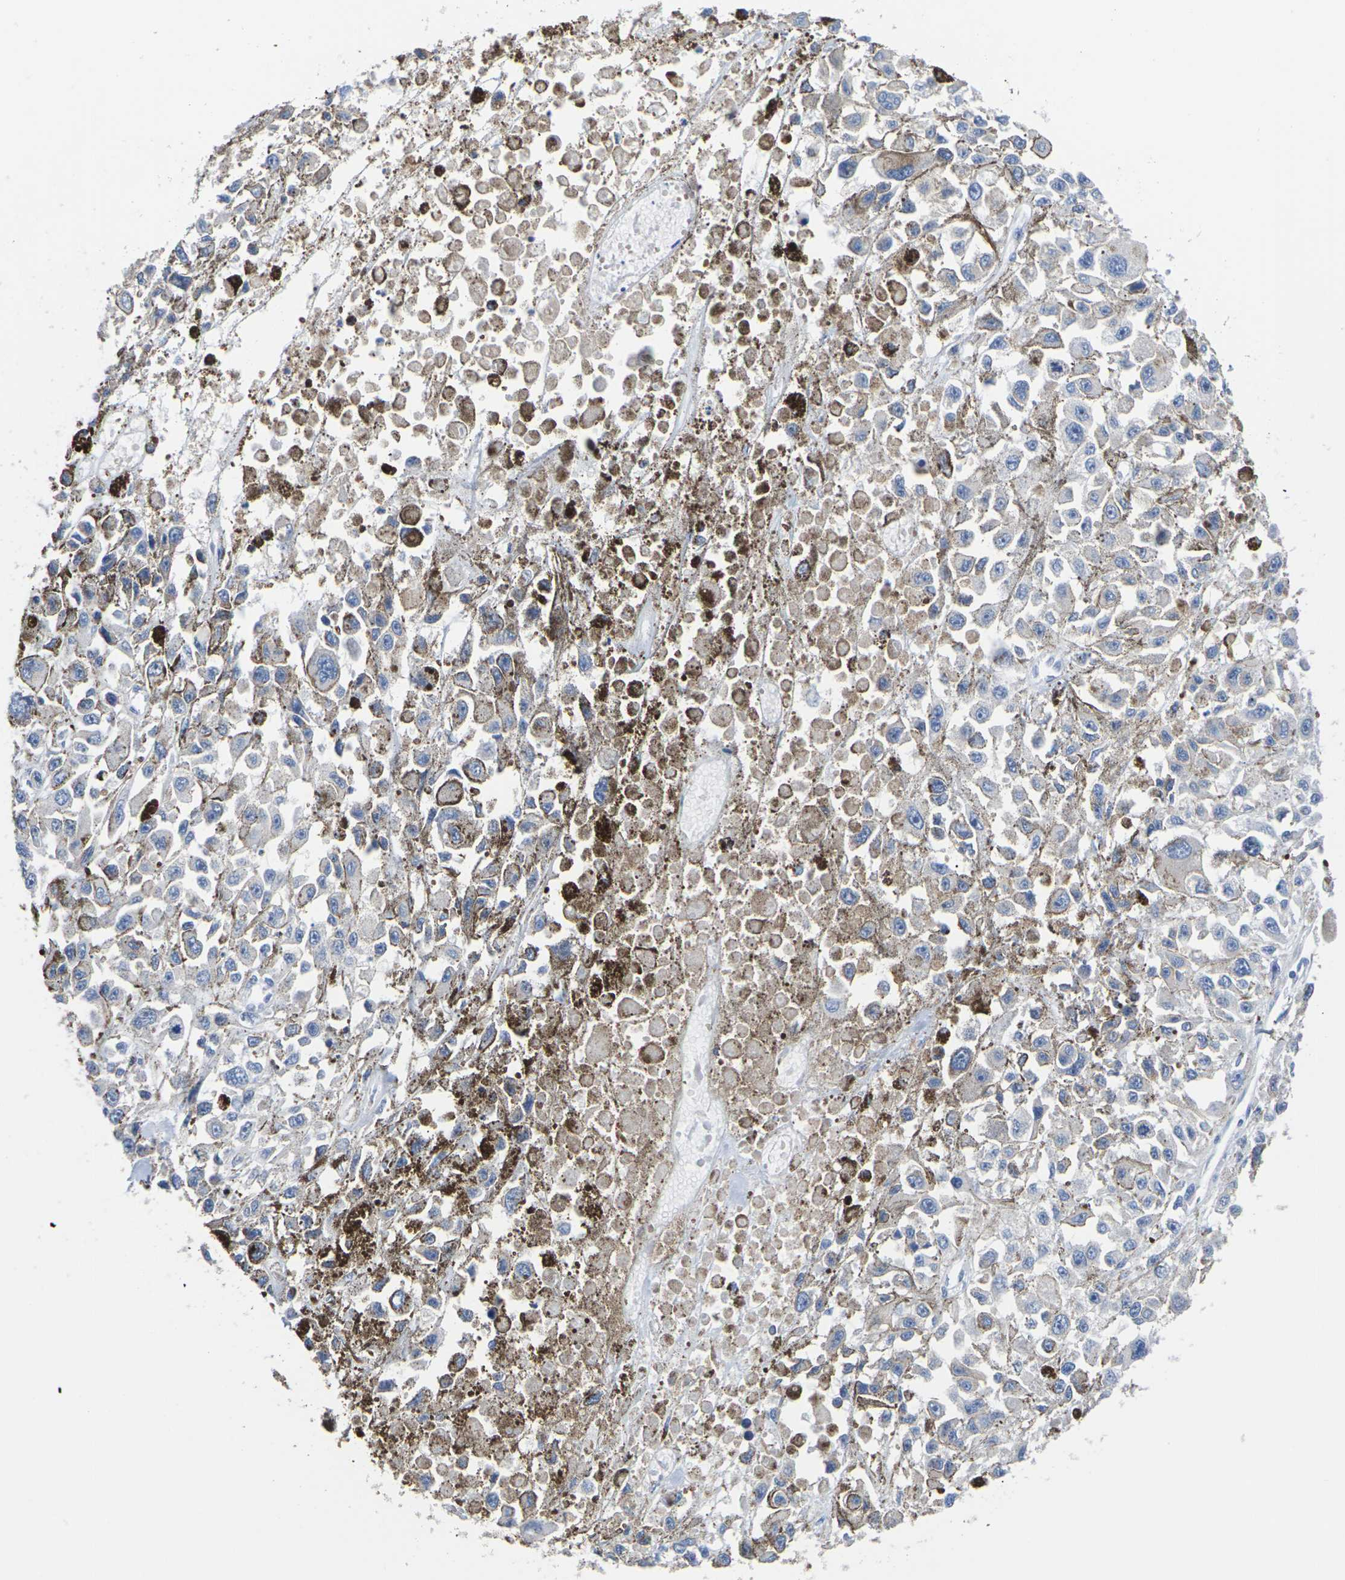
{"staining": {"intensity": "negative", "quantity": "none", "location": "none"}, "tissue": "melanoma", "cell_type": "Tumor cells", "image_type": "cancer", "snomed": [{"axis": "morphology", "description": "Malignant melanoma, Metastatic site"}, {"axis": "topography", "description": "Lymph node"}], "caption": "A high-resolution micrograph shows immunohistochemistry staining of melanoma, which demonstrates no significant positivity in tumor cells. (Brightfield microscopy of DAB IHC at high magnification).", "gene": "TMCO4", "patient": {"sex": "male", "age": 59}}